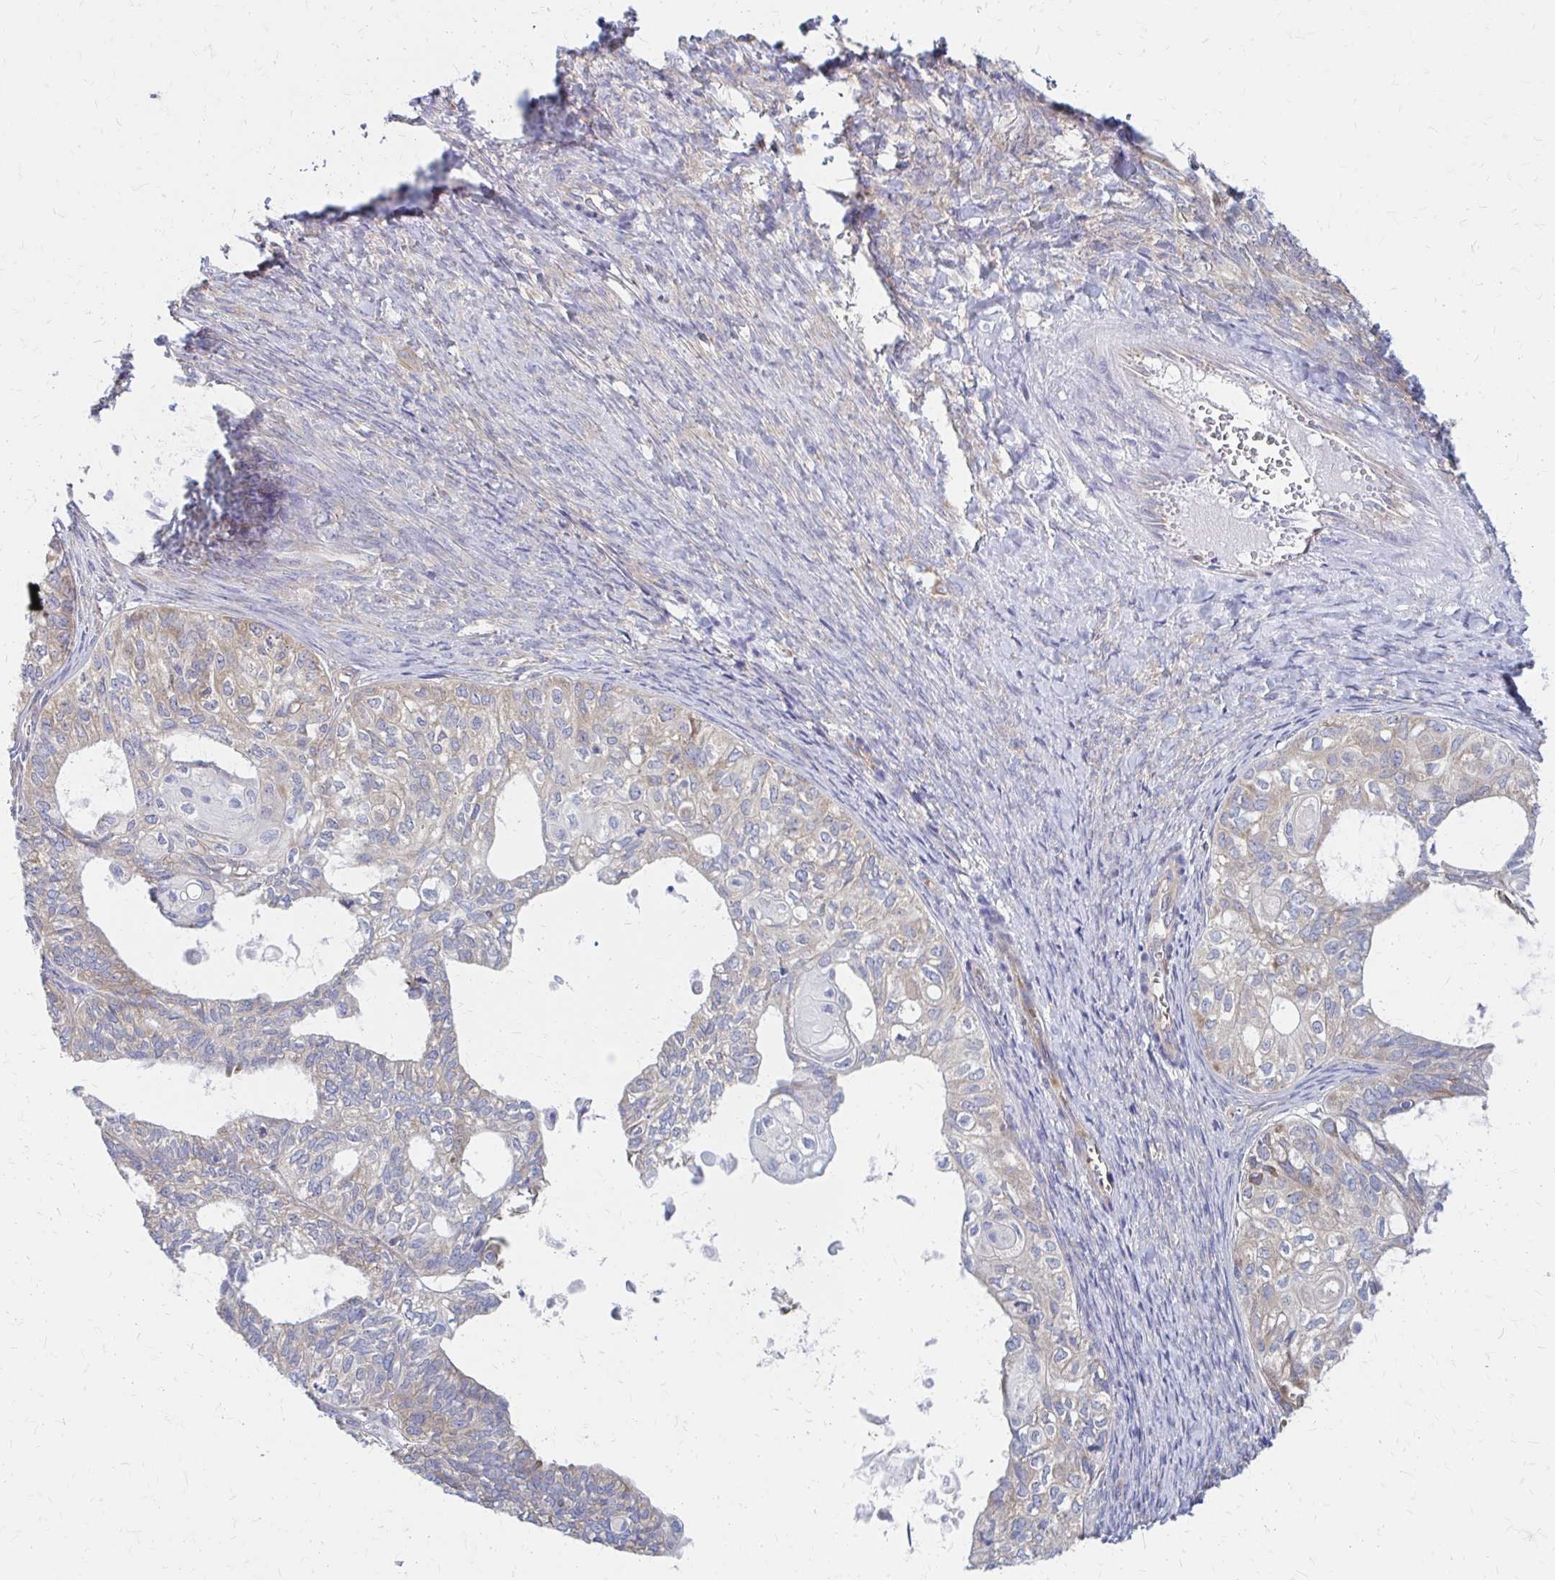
{"staining": {"intensity": "weak", "quantity": "<25%", "location": "cytoplasmic/membranous"}, "tissue": "ovarian cancer", "cell_type": "Tumor cells", "image_type": "cancer", "snomed": [{"axis": "morphology", "description": "Carcinoma, endometroid"}, {"axis": "topography", "description": "Ovary"}], "caption": "There is no significant positivity in tumor cells of ovarian cancer.", "gene": "RPL27A", "patient": {"sex": "female", "age": 64}}